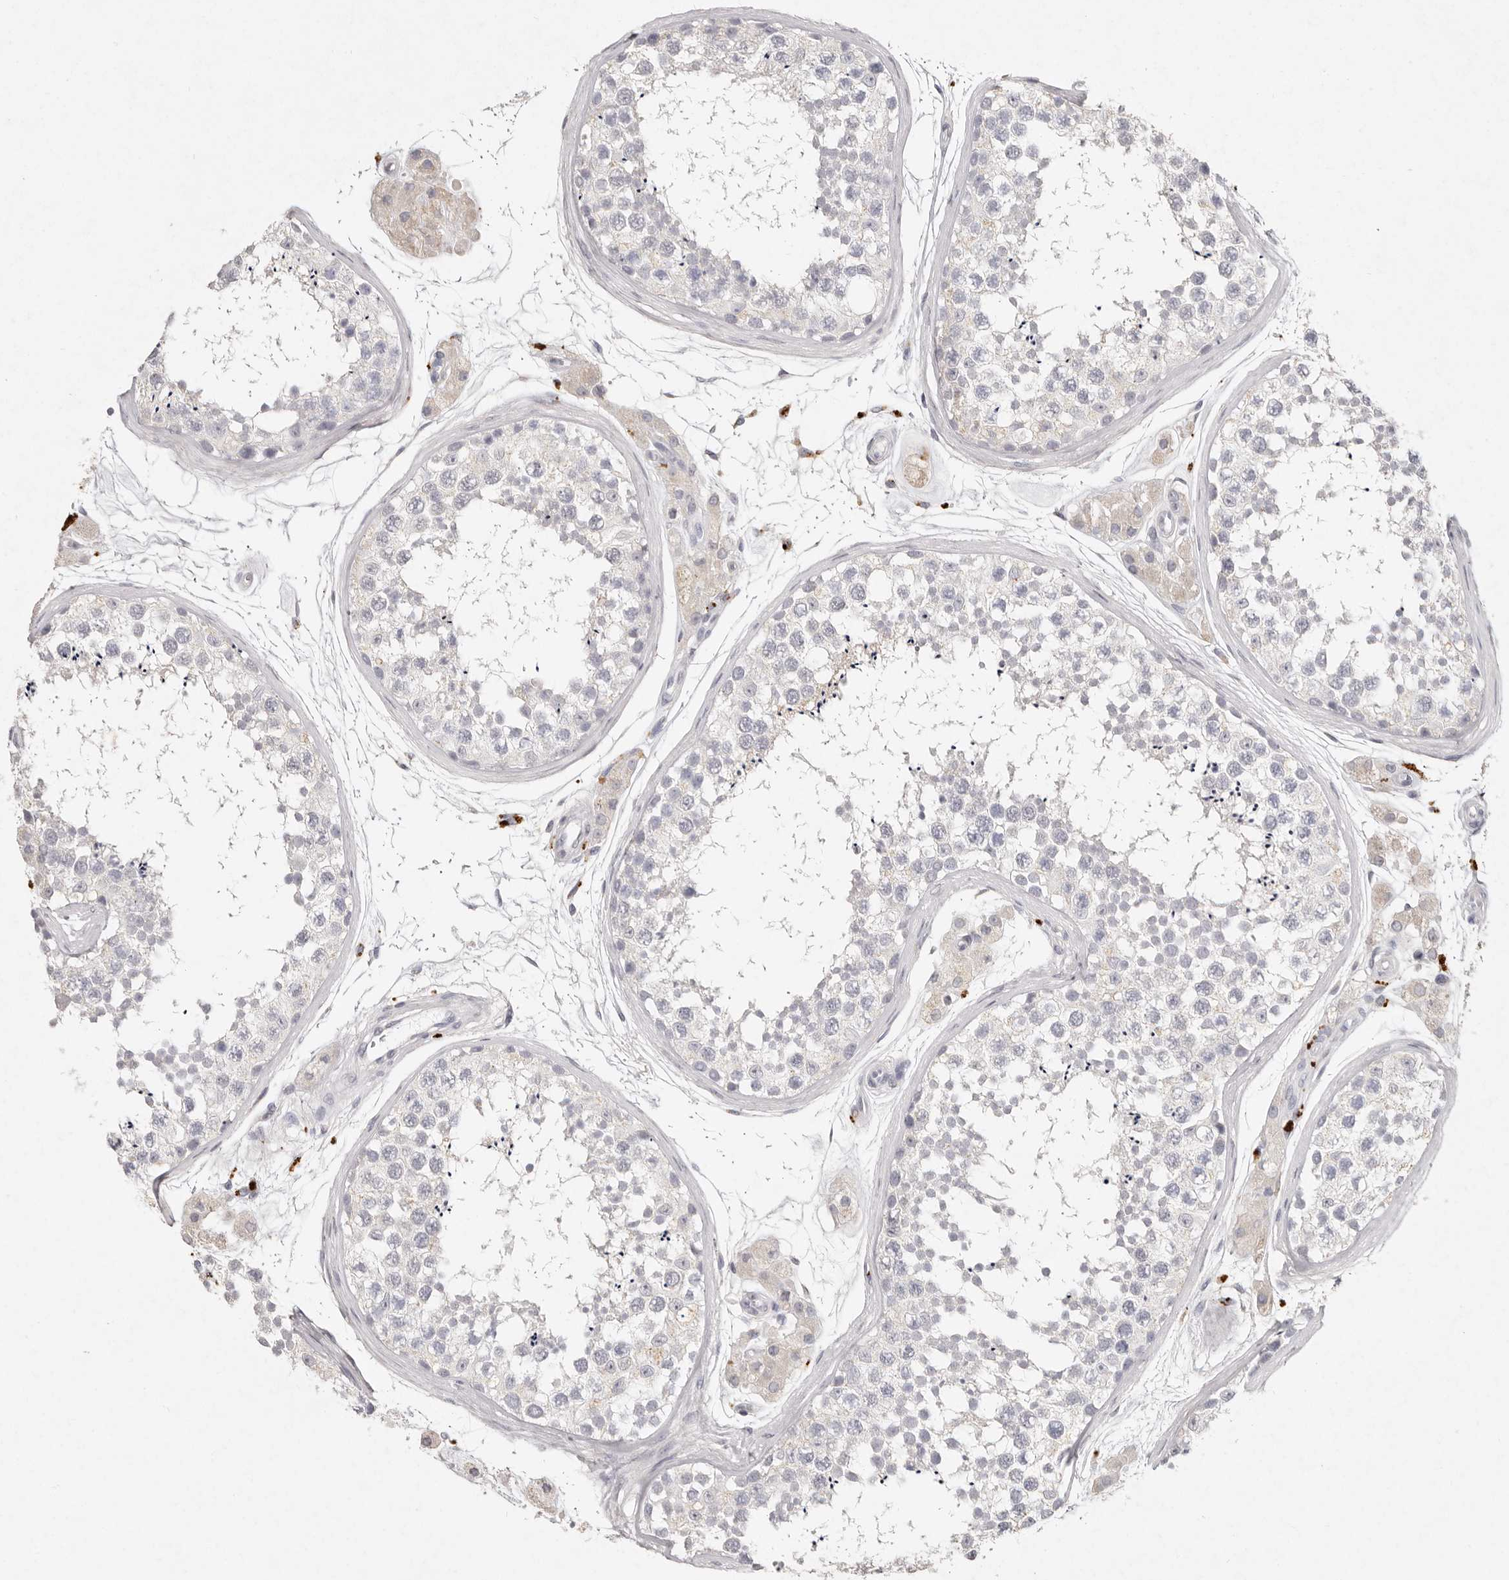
{"staining": {"intensity": "negative", "quantity": "none", "location": "none"}, "tissue": "testis", "cell_type": "Cells in seminiferous ducts", "image_type": "normal", "snomed": [{"axis": "morphology", "description": "Normal tissue, NOS"}, {"axis": "topography", "description": "Testis"}], "caption": "Immunohistochemistry photomicrograph of benign human testis stained for a protein (brown), which exhibits no expression in cells in seminiferous ducts. (DAB (3,3'-diaminobenzidine) immunohistochemistry (IHC) visualized using brightfield microscopy, high magnification).", "gene": "FAM185A", "patient": {"sex": "male", "age": 56}}